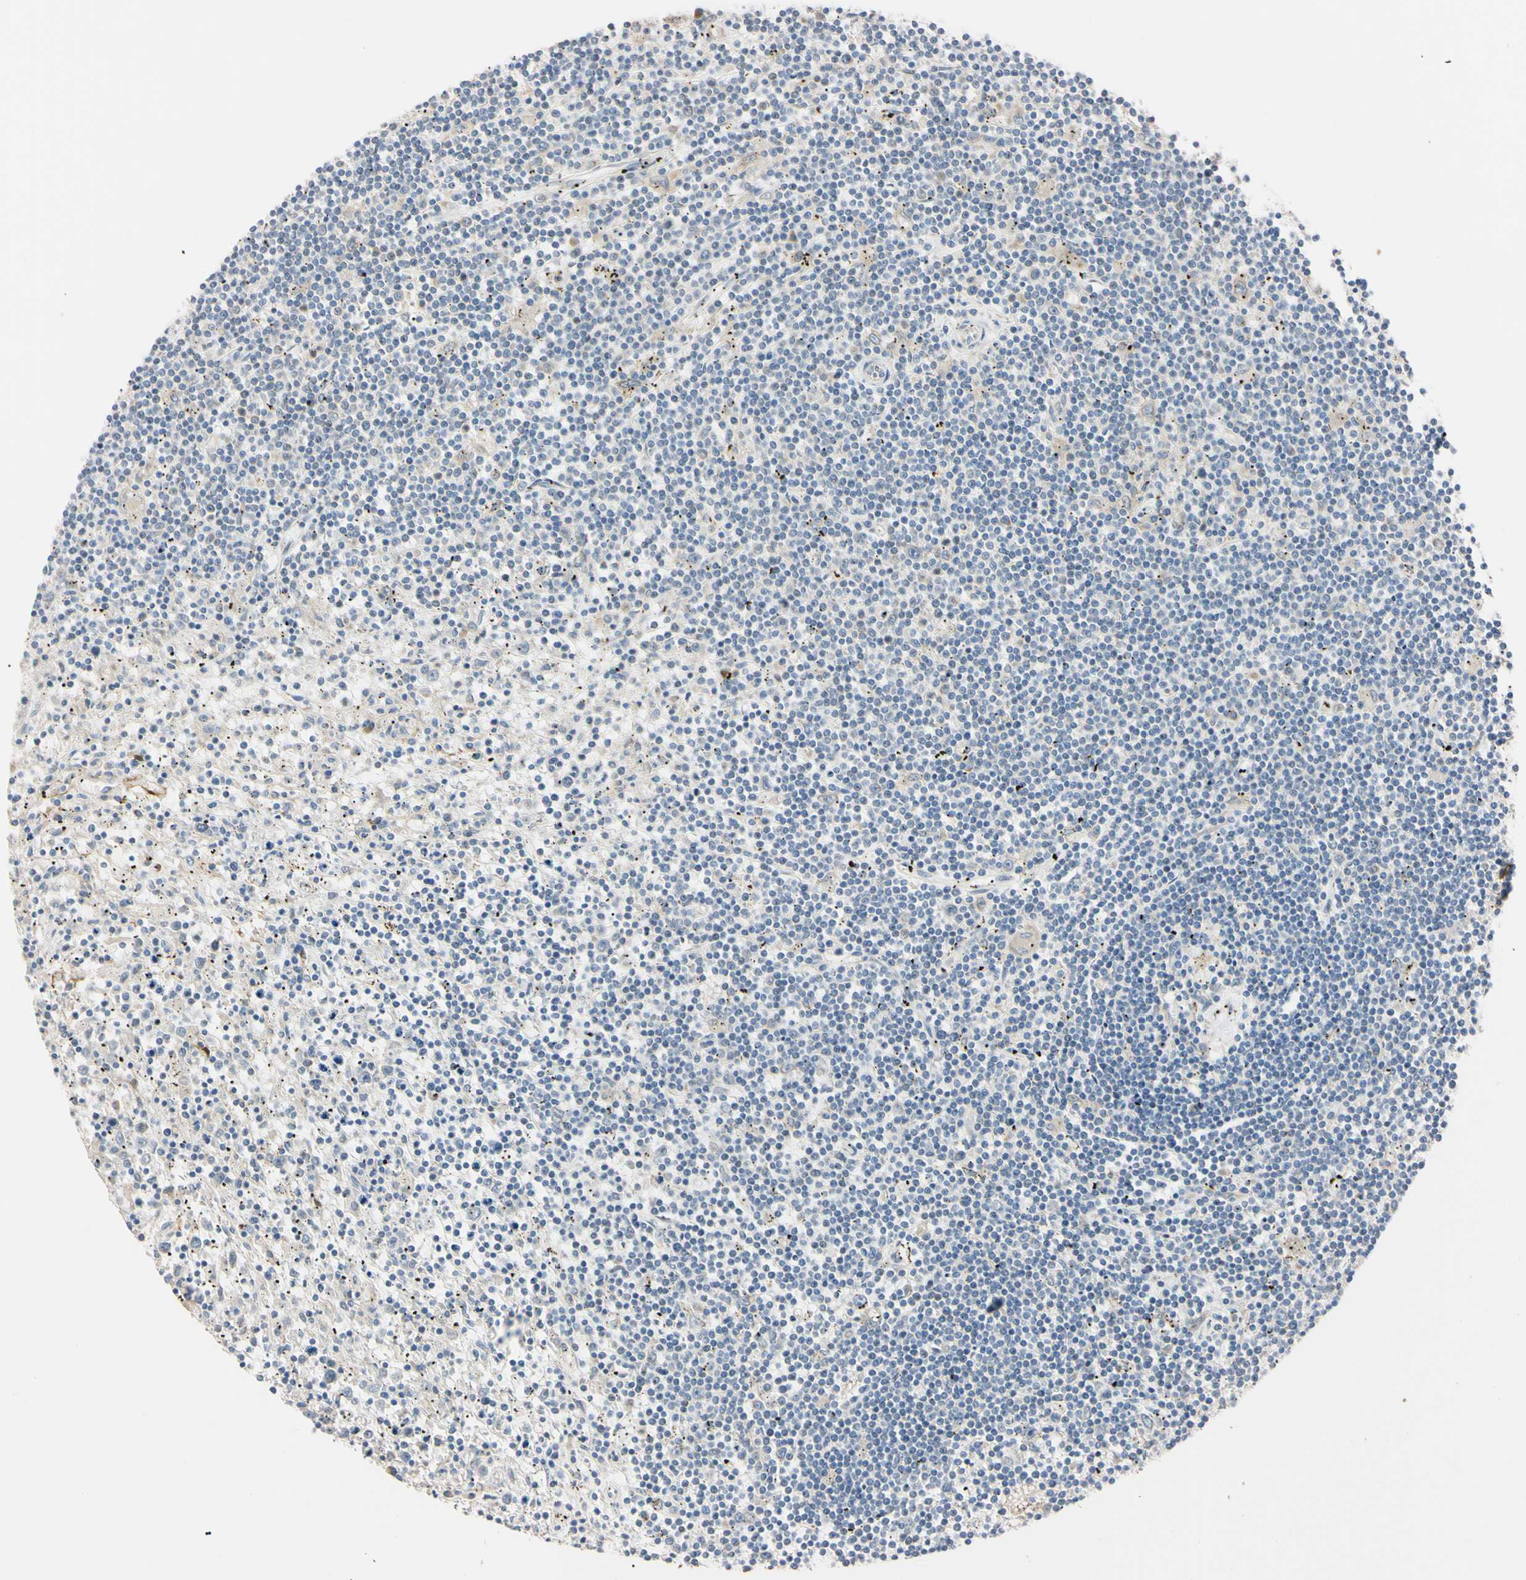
{"staining": {"intensity": "negative", "quantity": "none", "location": "none"}, "tissue": "lymphoma", "cell_type": "Tumor cells", "image_type": "cancer", "snomed": [{"axis": "morphology", "description": "Malignant lymphoma, non-Hodgkin's type, Low grade"}, {"axis": "topography", "description": "Spleen"}], "caption": "This is an IHC photomicrograph of human malignant lymphoma, non-Hodgkin's type (low-grade). There is no expression in tumor cells.", "gene": "IER3IP1", "patient": {"sex": "male", "age": 76}}